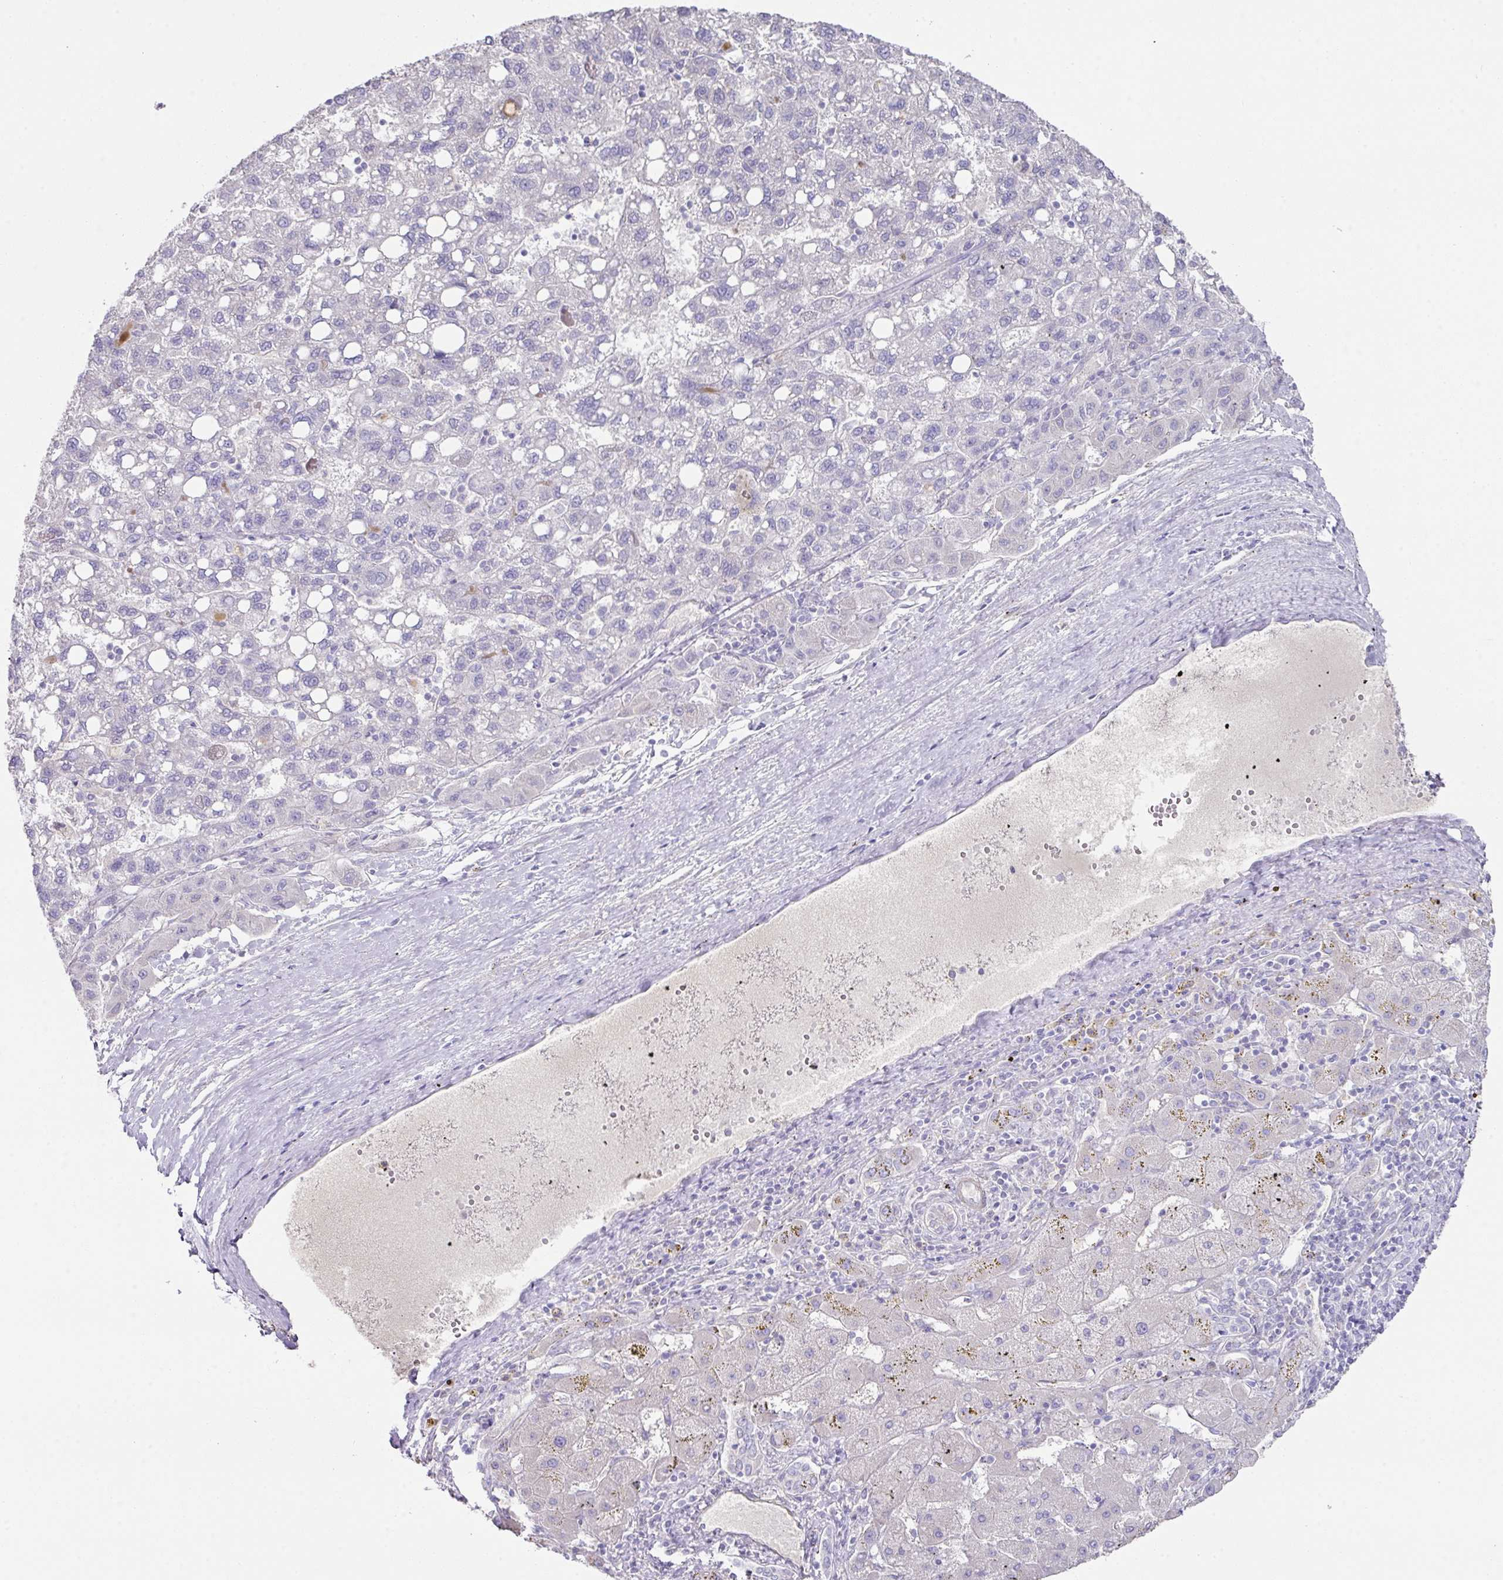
{"staining": {"intensity": "negative", "quantity": "none", "location": "none"}, "tissue": "liver cancer", "cell_type": "Tumor cells", "image_type": "cancer", "snomed": [{"axis": "morphology", "description": "Carcinoma, Hepatocellular, NOS"}, {"axis": "topography", "description": "Liver"}], "caption": "DAB (3,3'-diaminobenzidine) immunohistochemical staining of liver cancer (hepatocellular carcinoma) displays no significant staining in tumor cells.", "gene": "TARM1", "patient": {"sex": "female", "age": 82}}